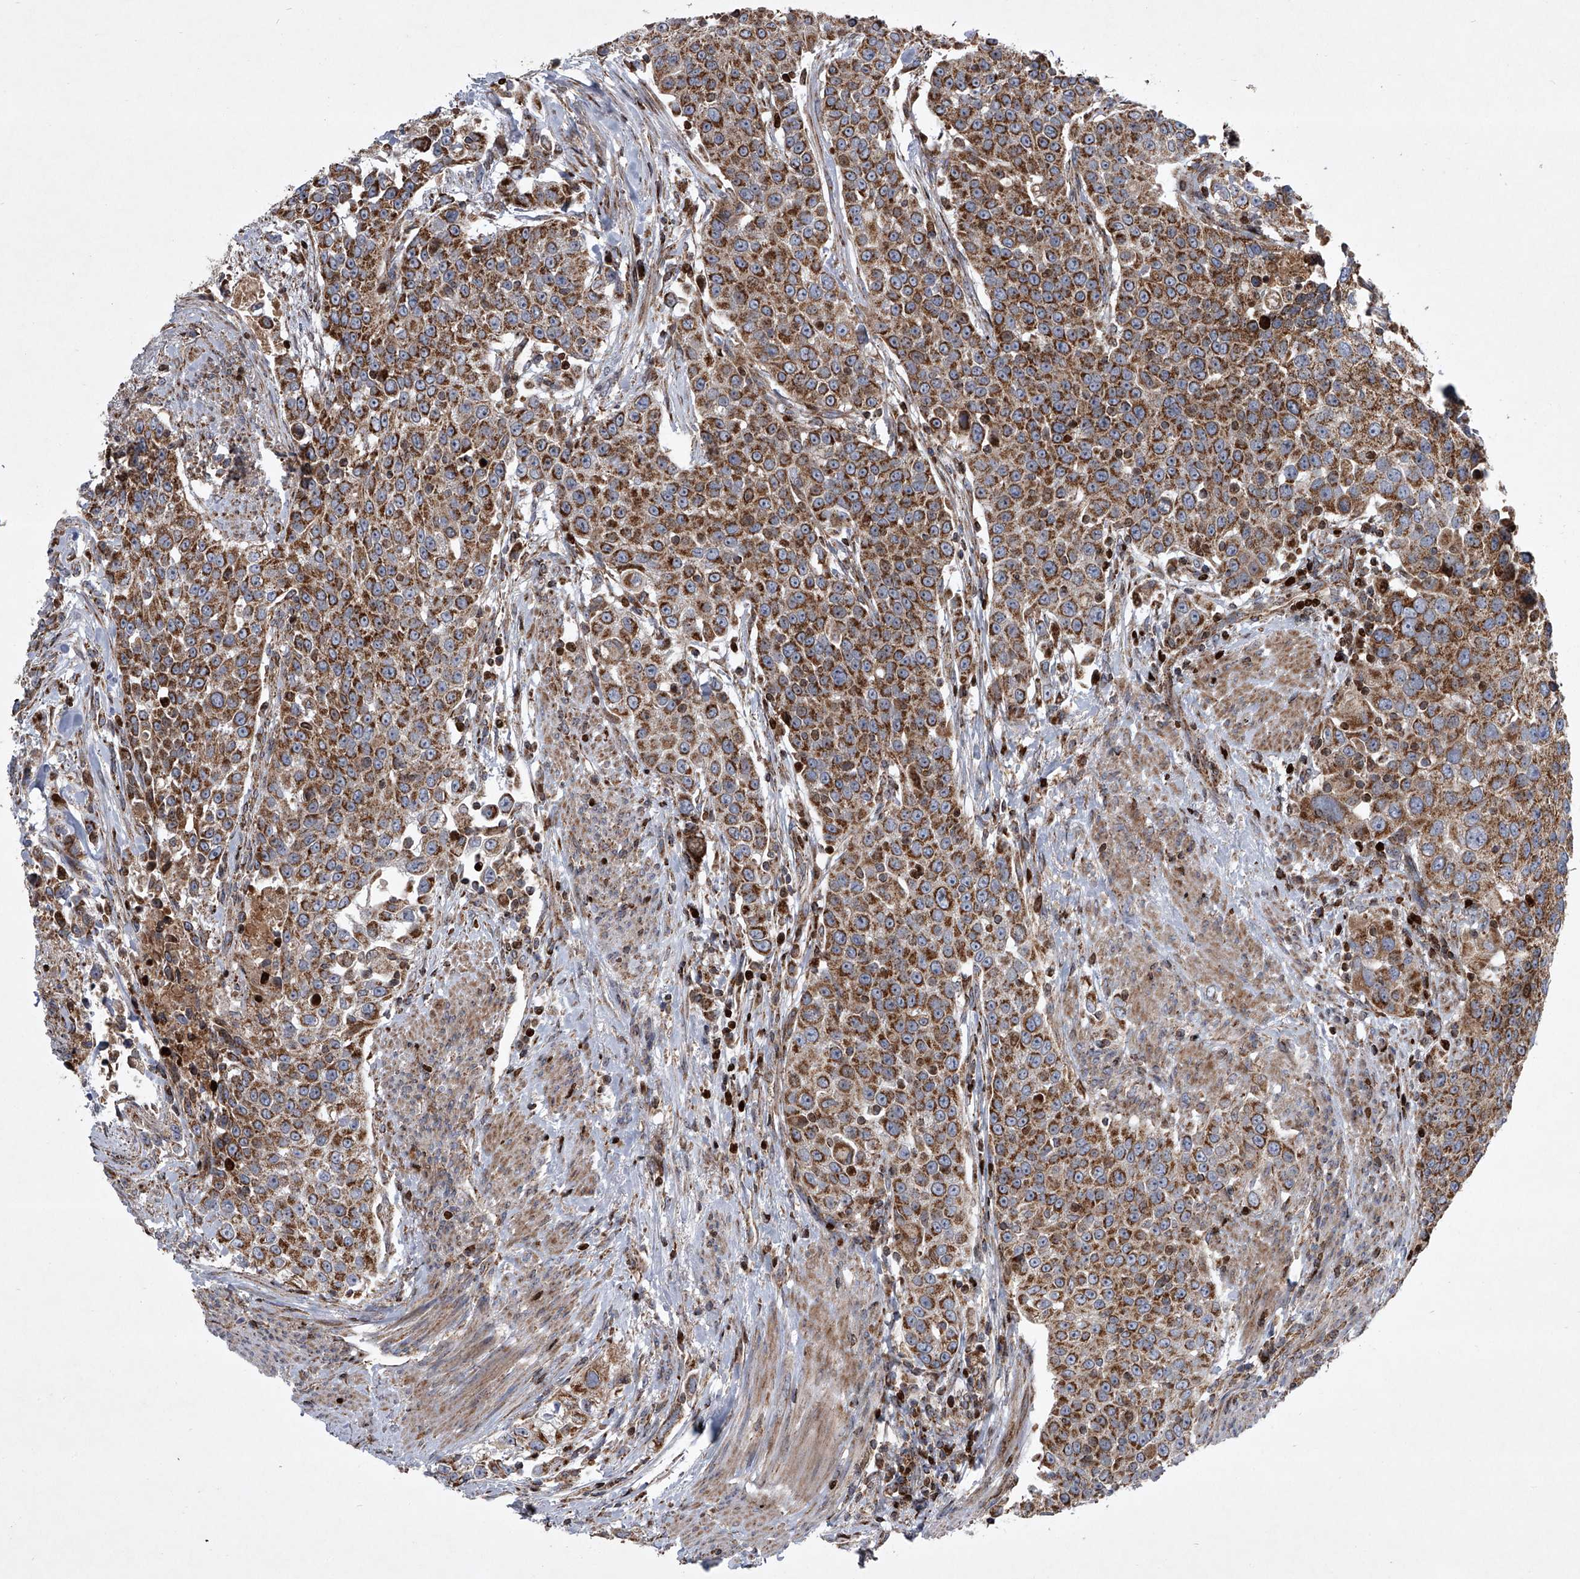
{"staining": {"intensity": "strong", "quantity": ">75%", "location": "cytoplasmic/membranous"}, "tissue": "urothelial cancer", "cell_type": "Tumor cells", "image_type": "cancer", "snomed": [{"axis": "morphology", "description": "Urothelial carcinoma, High grade"}, {"axis": "topography", "description": "Urinary bladder"}], "caption": "Urothelial cancer stained for a protein reveals strong cytoplasmic/membranous positivity in tumor cells. (Brightfield microscopy of DAB IHC at high magnification).", "gene": "STRADA", "patient": {"sex": "female", "age": 80}}